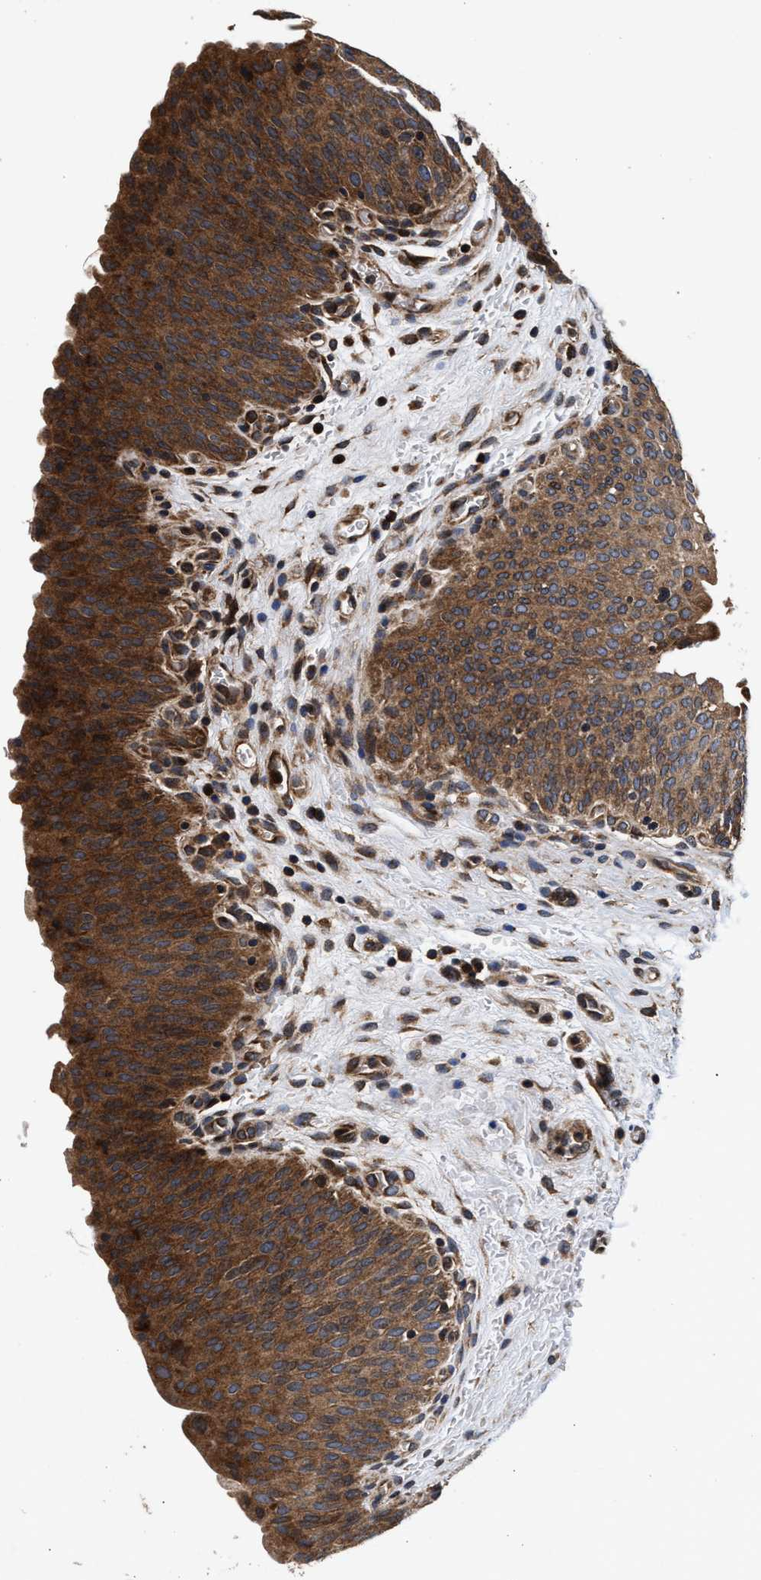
{"staining": {"intensity": "strong", "quantity": ">75%", "location": "cytoplasmic/membranous"}, "tissue": "urinary bladder", "cell_type": "Urothelial cells", "image_type": "normal", "snomed": [{"axis": "morphology", "description": "Normal tissue, NOS"}, {"axis": "morphology", "description": "Dysplasia, NOS"}, {"axis": "topography", "description": "Urinary bladder"}], "caption": "This micrograph displays immunohistochemistry staining of unremarkable human urinary bladder, with high strong cytoplasmic/membranous expression in about >75% of urothelial cells.", "gene": "NFKB2", "patient": {"sex": "male", "age": 35}}